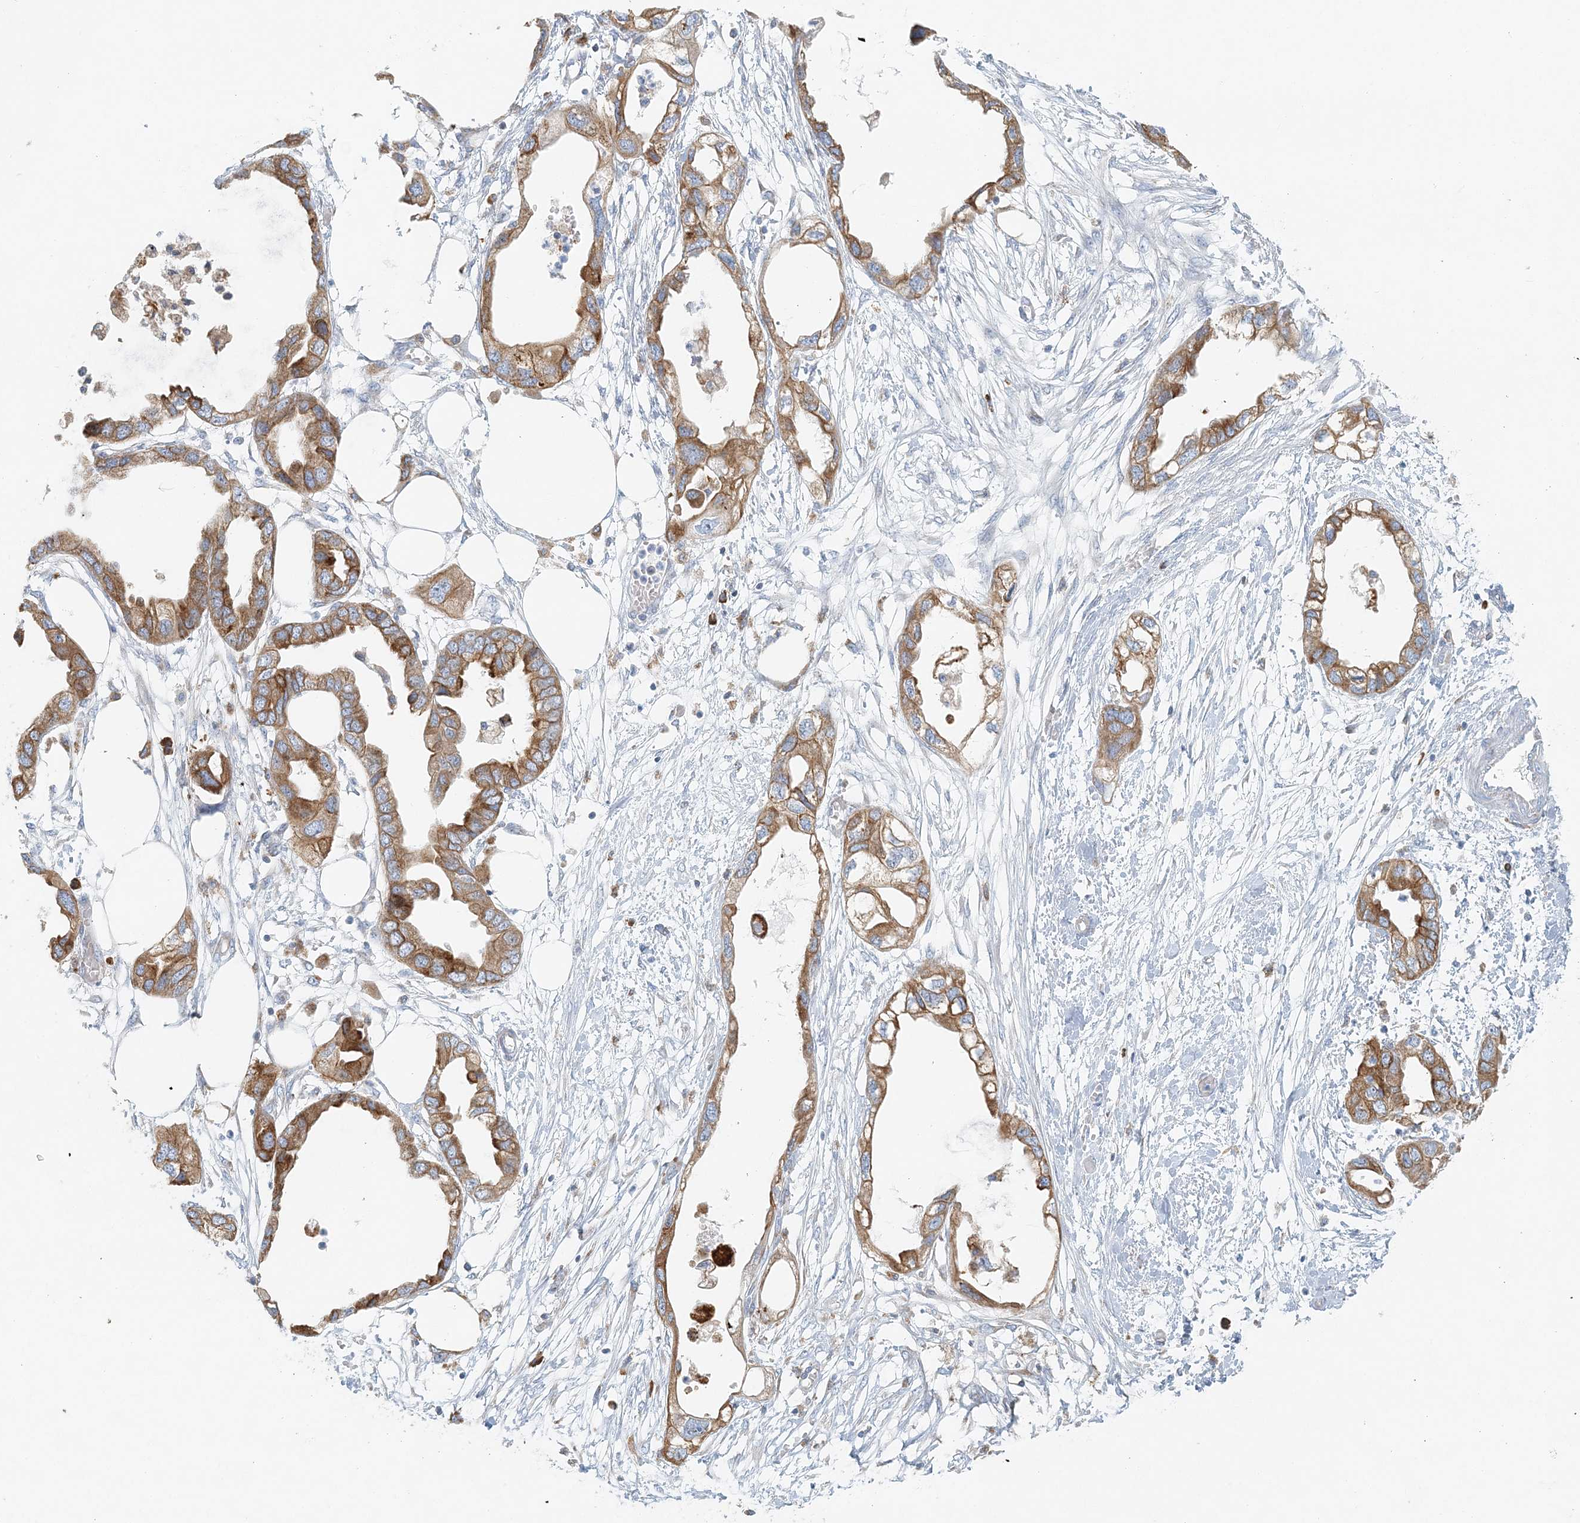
{"staining": {"intensity": "moderate", "quantity": ">75%", "location": "cytoplasmic/membranous"}, "tissue": "endometrial cancer", "cell_type": "Tumor cells", "image_type": "cancer", "snomed": [{"axis": "morphology", "description": "Adenocarcinoma, NOS"}, {"axis": "morphology", "description": "Adenocarcinoma, metastatic, NOS"}, {"axis": "topography", "description": "Adipose tissue"}, {"axis": "topography", "description": "Endometrium"}], "caption": "Adenocarcinoma (endometrial) stained for a protein (brown) reveals moderate cytoplasmic/membranous positive expression in approximately >75% of tumor cells.", "gene": "STK11IP", "patient": {"sex": "female", "age": 67}}